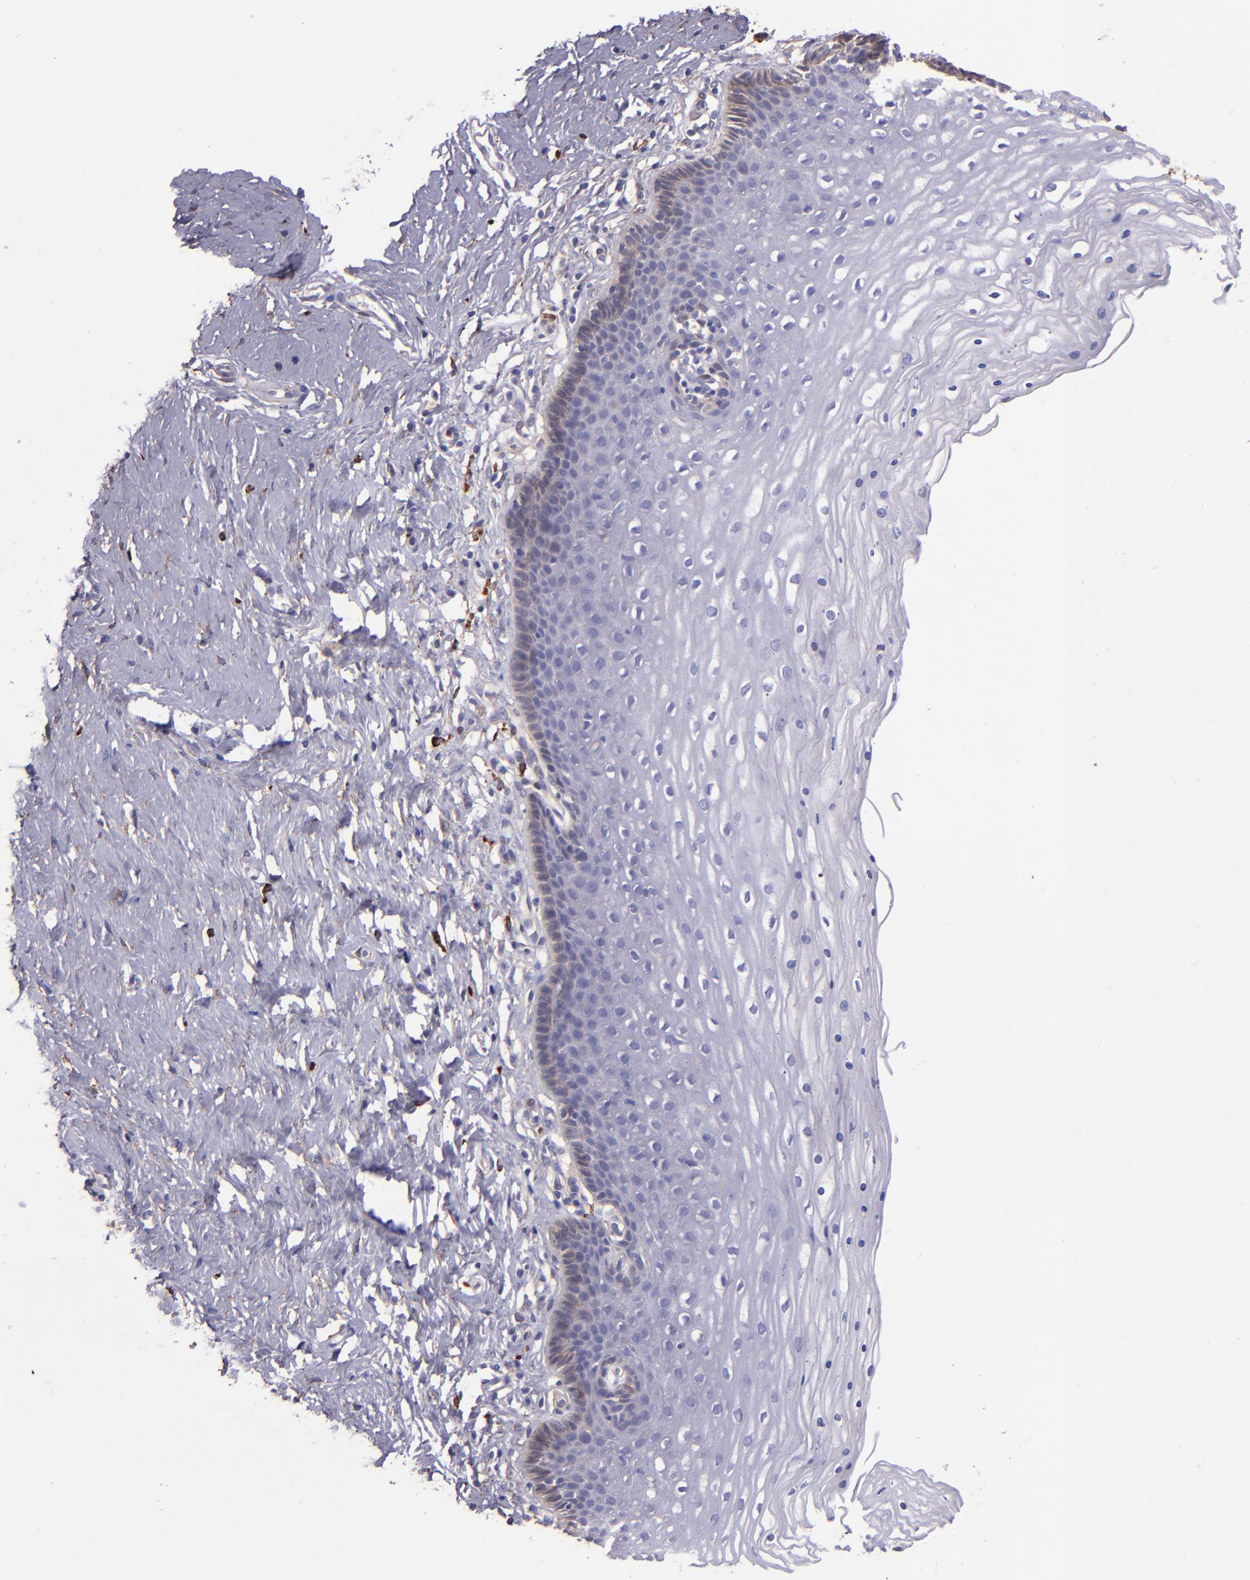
{"staining": {"intensity": "weak", "quantity": "<25%", "location": "cytoplasmic/membranous,nuclear"}, "tissue": "cervix", "cell_type": "Glandular cells", "image_type": "normal", "snomed": [{"axis": "morphology", "description": "Normal tissue, NOS"}, {"axis": "topography", "description": "Cervix"}], "caption": "DAB (3,3'-diaminobenzidine) immunohistochemical staining of unremarkable cervix reveals no significant staining in glandular cells.", "gene": "WASH6P", "patient": {"sex": "female", "age": 39}}